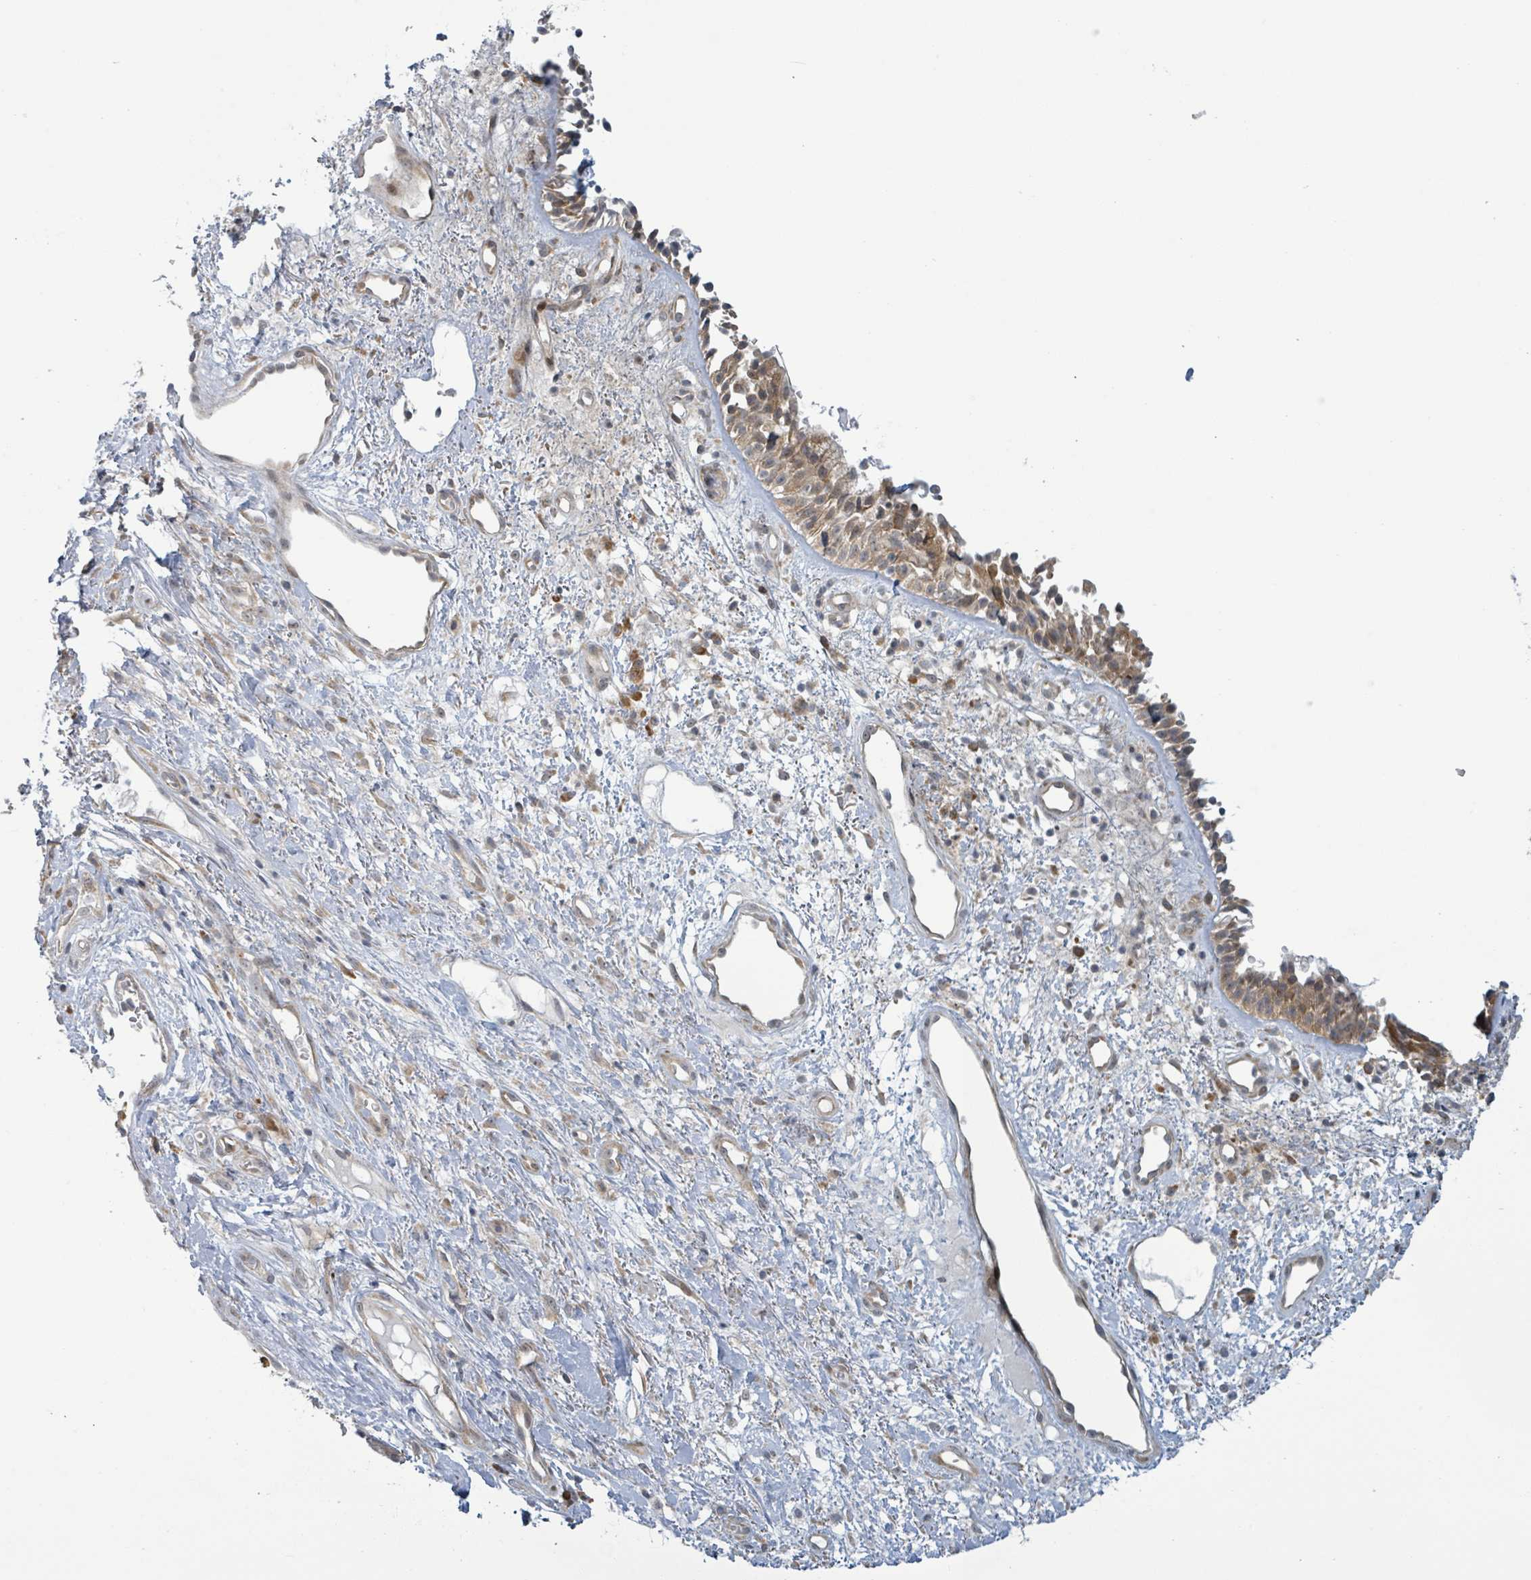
{"staining": {"intensity": "moderate", "quantity": "25%-75%", "location": "cytoplasmic/membranous"}, "tissue": "nasopharynx", "cell_type": "Respiratory epithelial cells", "image_type": "normal", "snomed": [{"axis": "morphology", "description": "Normal tissue, NOS"}, {"axis": "topography", "description": "Cartilage tissue"}, {"axis": "topography", "description": "Nasopharynx"}, {"axis": "topography", "description": "Thyroid gland"}], "caption": "Immunohistochemical staining of benign human nasopharynx displays medium levels of moderate cytoplasmic/membranous expression in about 25%-75% of respiratory epithelial cells. Immunohistochemistry stains the protein in brown and the nuclei are stained blue.", "gene": "RPL32", "patient": {"sex": "male", "age": 63}}